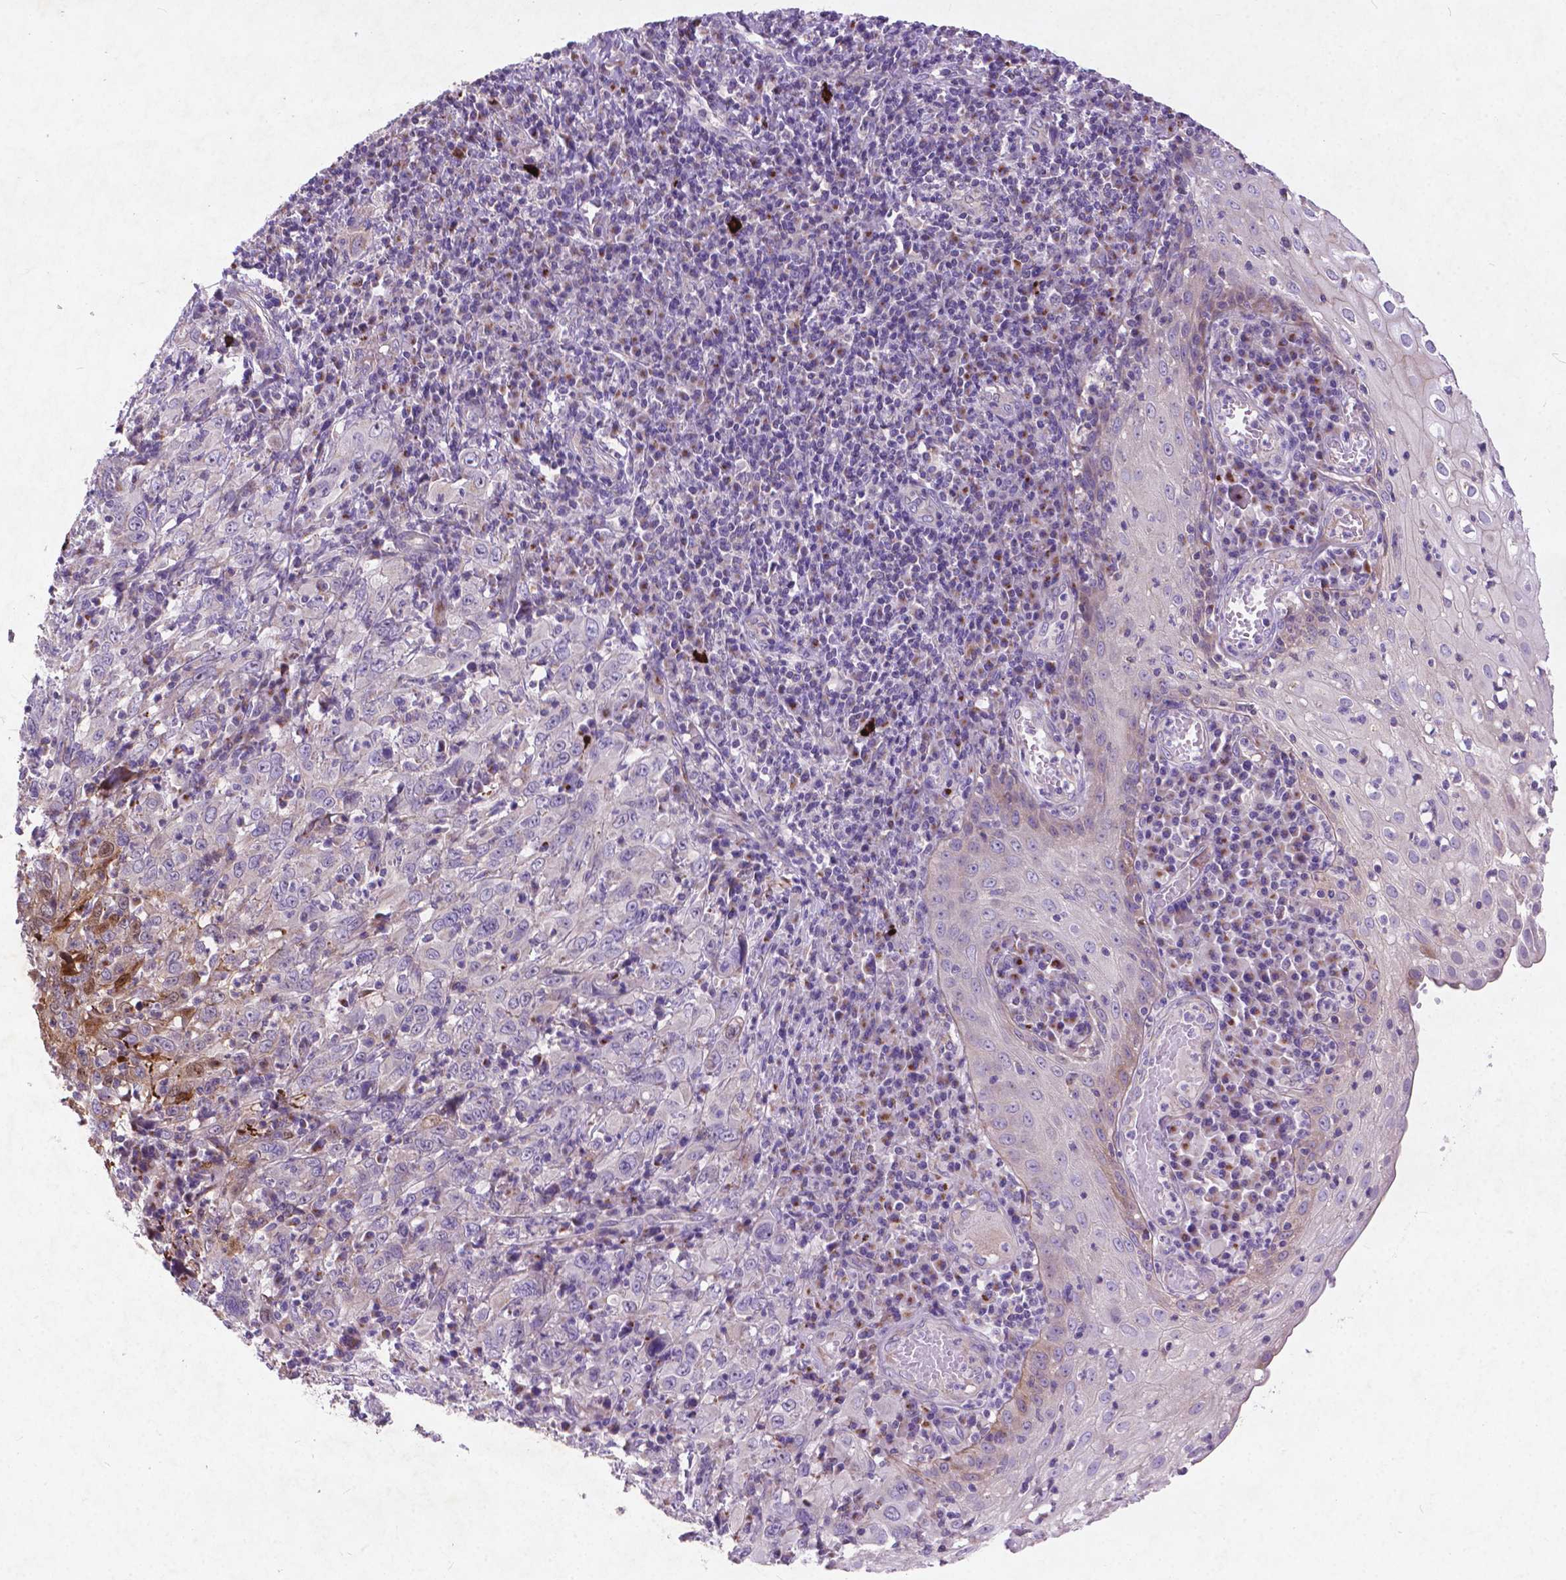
{"staining": {"intensity": "weak", "quantity": ">75%", "location": "cytoplasmic/membranous"}, "tissue": "cervical cancer", "cell_type": "Tumor cells", "image_type": "cancer", "snomed": [{"axis": "morphology", "description": "Squamous cell carcinoma, NOS"}, {"axis": "topography", "description": "Cervix"}], "caption": "Tumor cells show weak cytoplasmic/membranous staining in about >75% of cells in cervical cancer. Immunohistochemistry (ihc) stains the protein in brown and the nuclei are stained blue.", "gene": "ATG4D", "patient": {"sex": "female", "age": 46}}